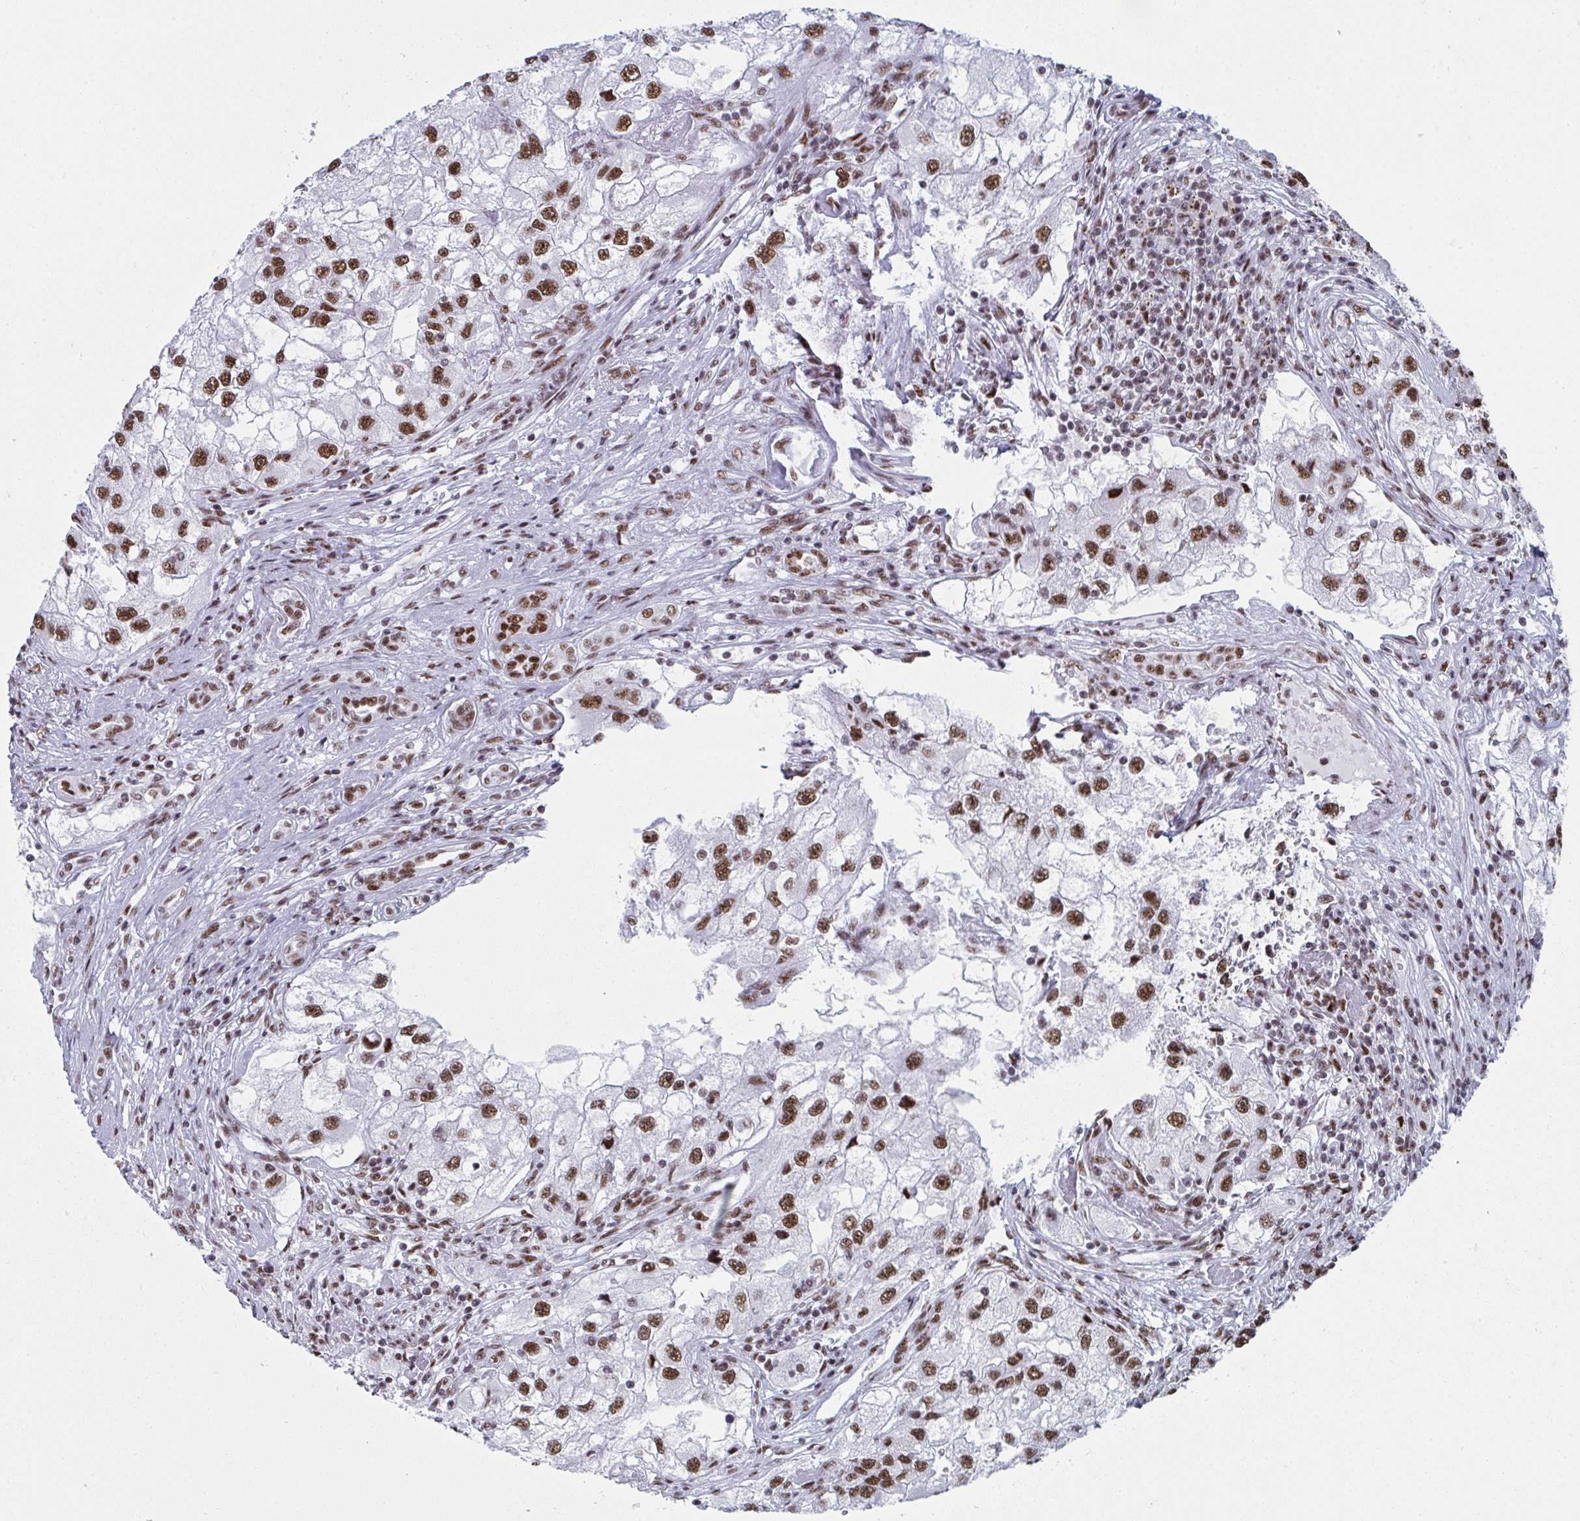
{"staining": {"intensity": "moderate", "quantity": ">75%", "location": "nuclear"}, "tissue": "renal cancer", "cell_type": "Tumor cells", "image_type": "cancer", "snomed": [{"axis": "morphology", "description": "Adenocarcinoma, NOS"}, {"axis": "topography", "description": "Kidney"}], "caption": "Renal adenocarcinoma was stained to show a protein in brown. There is medium levels of moderate nuclear positivity in about >75% of tumor cells. (DAB IHC, brown staining for protein, blue staining for nuclei).", "gene": "SNRNP70", "patient": {"sex": "male", "age": 63}}